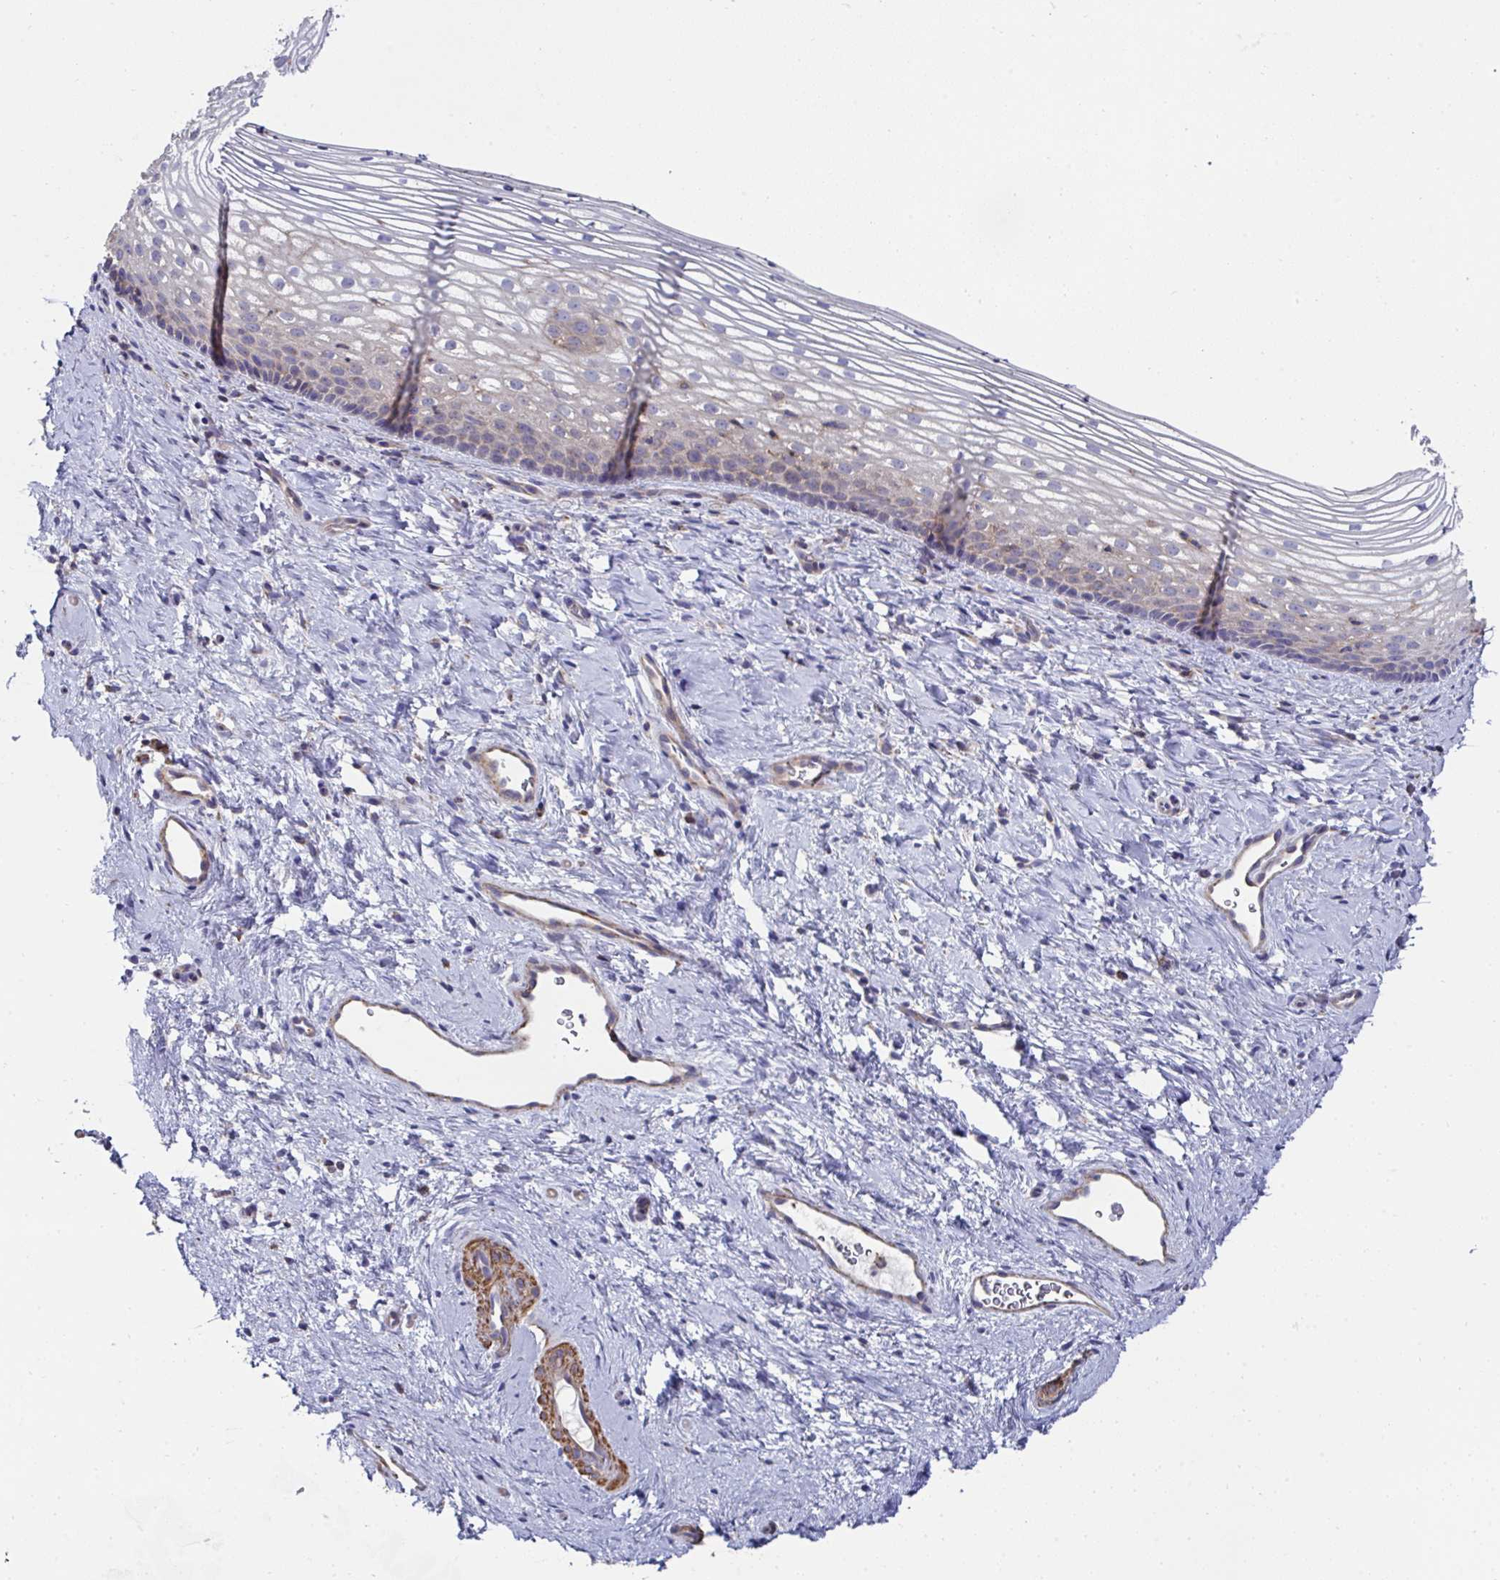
{"staining": {"intensity": "weak", "quantity": "25%-75%", "location": "cytoplasmic/membranous"}, "tissue": "vagina", "cell_type": "Squamous epithelial cells", "image_type": "normal", "snomed": [{"axis": "morphology", "description": "Normal tissue, NOS"}, {"axis": "topography", "description": "Vagina"}], "caption": "A micrograph showing weak cytoplasmic/membranous positivity in approximately 25%-75% of squamous epithelial cells in unremarkable vagina, as visualized by brown immunohistochemical staining.", "gene": "DZANK1", "patient": {"sex": "female", "age": 51}}